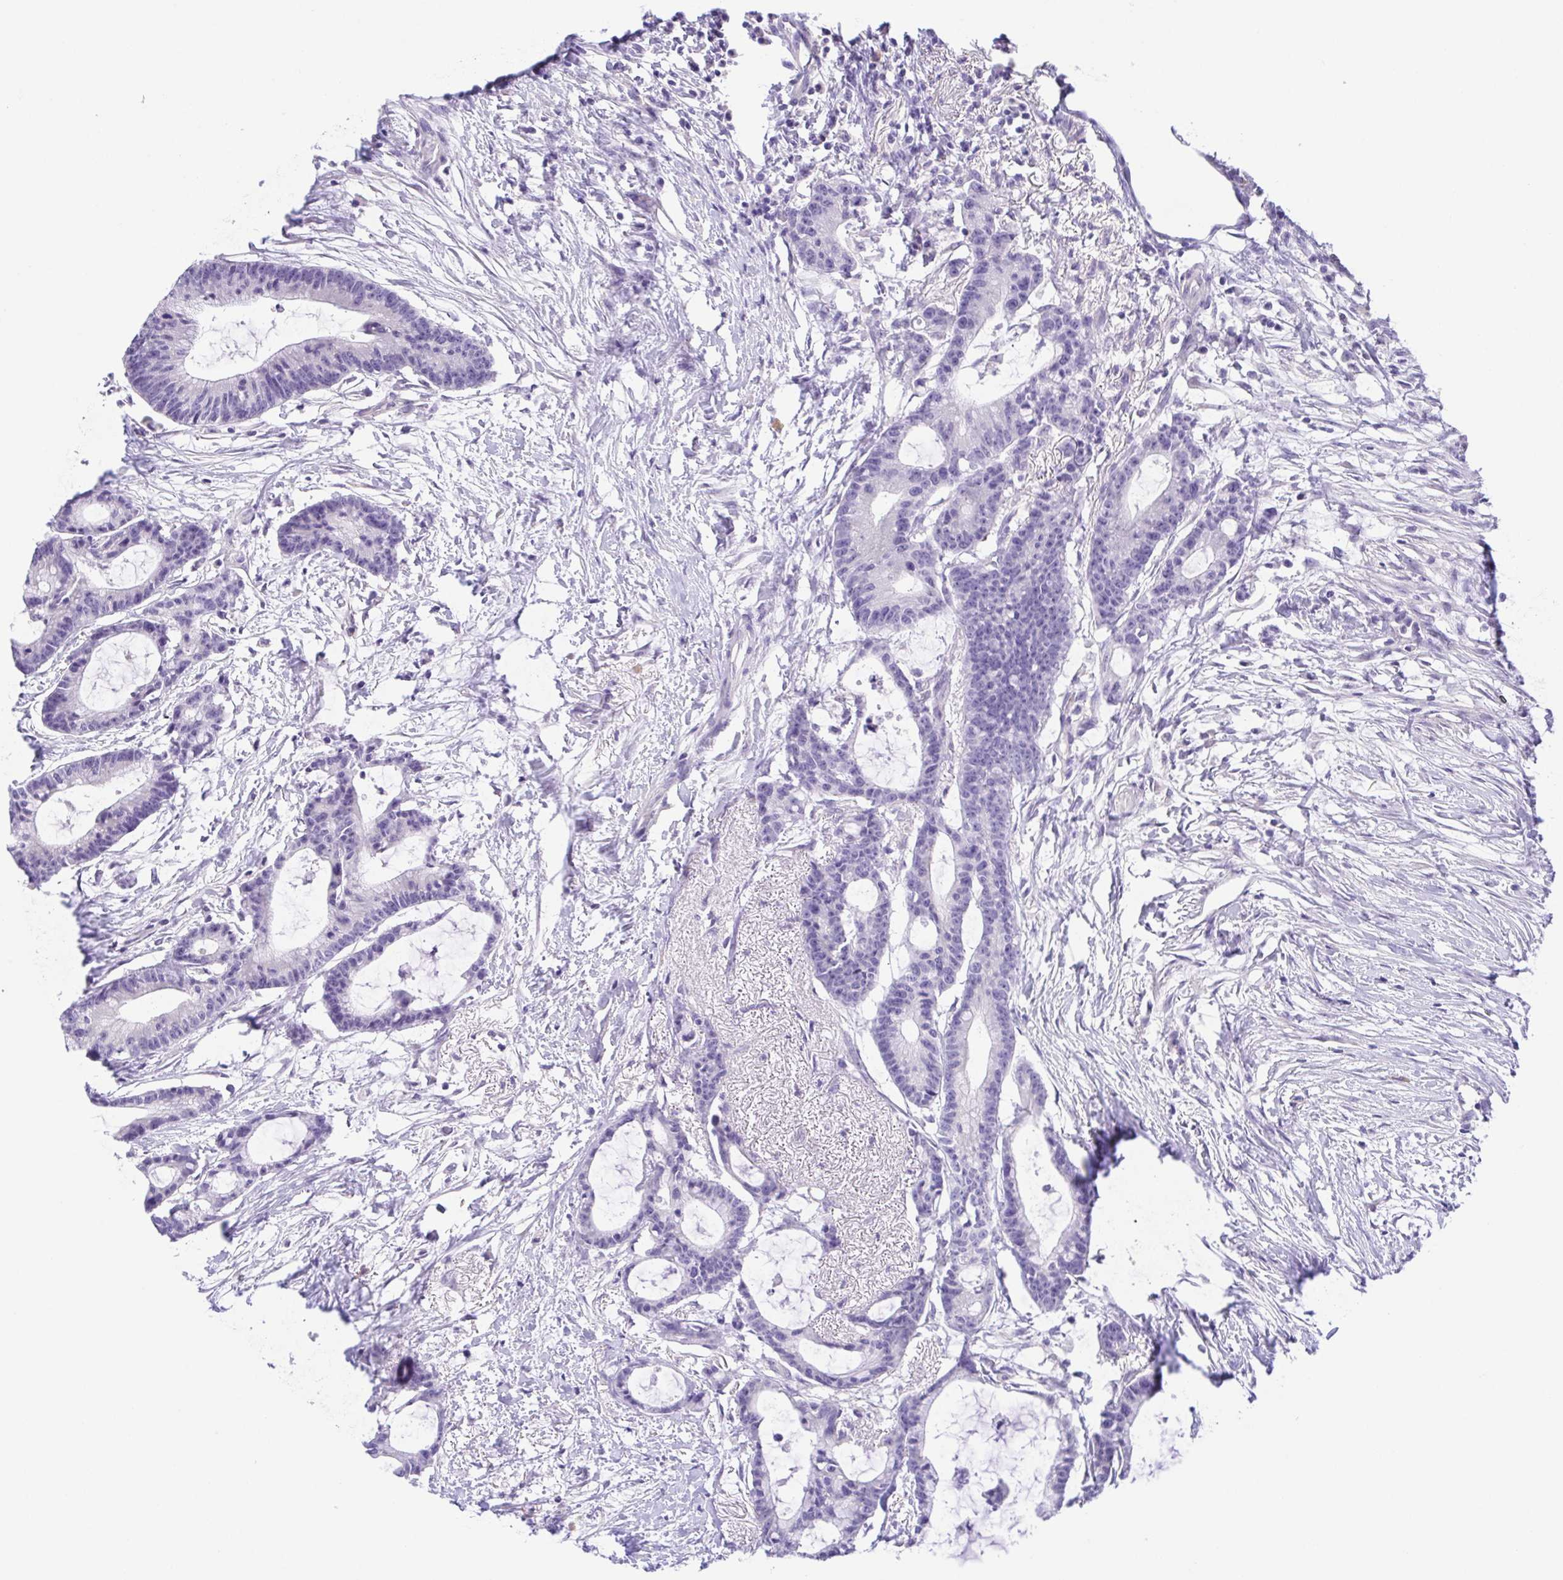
{"staining": {"intensity": "negative", "quantity": "none", "location": "none"}, "tissue": "colorectal cancer", "cell_type": "Tumor cells", "image_type": "cancer", "snomed": [{"axis": "morphology", "description": "Adenocarcinoma, NOS"}, {"axis": "topography", "description": "Colon"}], "caption": "Colorectal cancer (adenocarcinoma) was stained to show a protein in brown. There is no significant positivity in tumor cells.", "gene": "KRTDAP", "patient": {"sex": "female", "age": 78}}